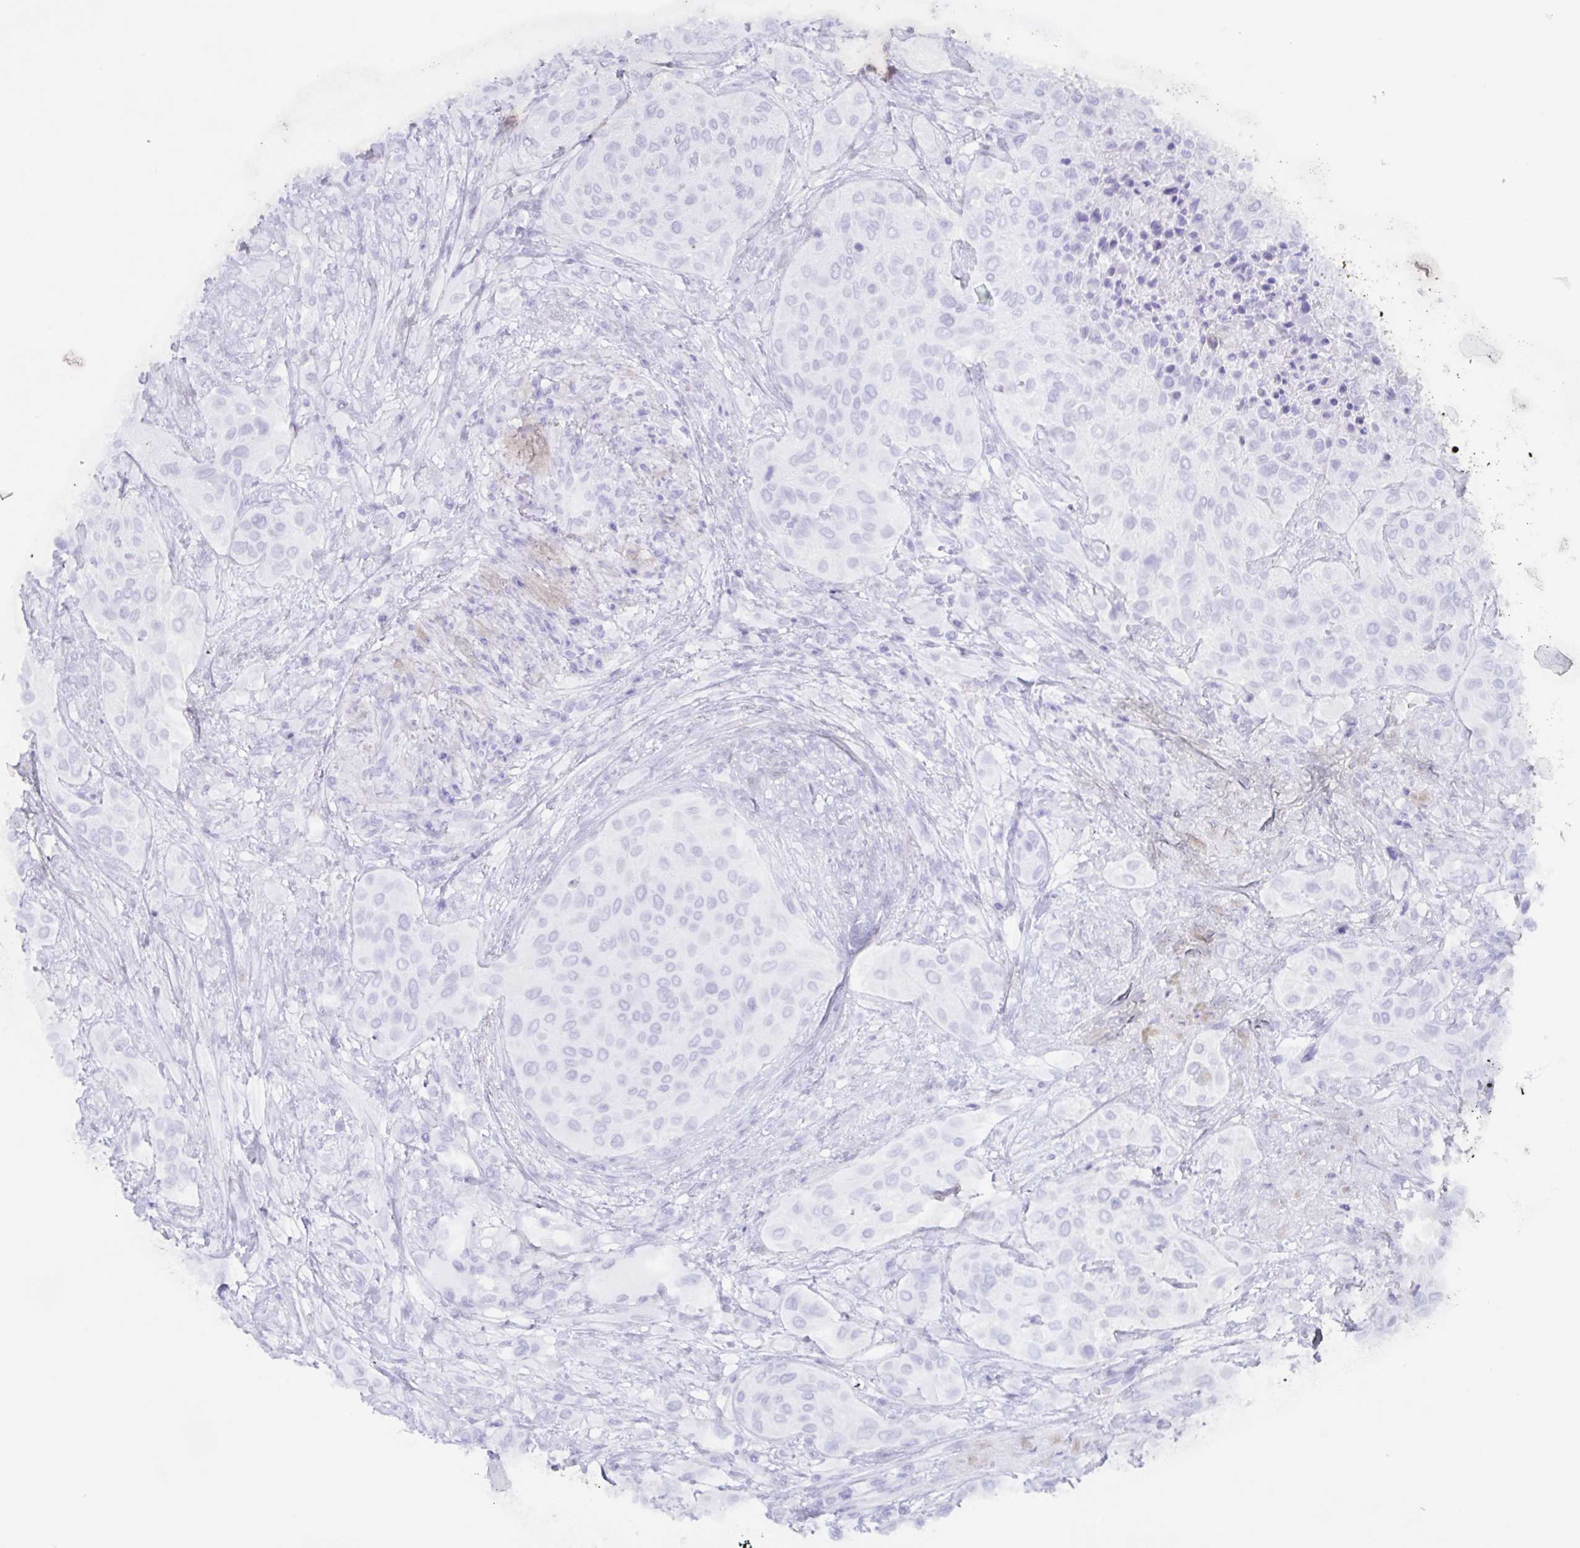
{"staining": {"intensity": "negative", "quantity": "none", "location": "none"}, "tissue": "urothelial cancer", "cell_type": "Tumor cells", "image_type": "cancer", "snomed": [{"axis": "morphology", "description": "Urothelial carcinoma, High grade"}, {"axis": "topography", "description": "Urinary bladder"}], "caption": "IHC of high-grade urothelial carcinoma demonstrates no positivity in tumor cells.", "gene": "AGFG2", "patient": {"sex": "male", "age": 57}}